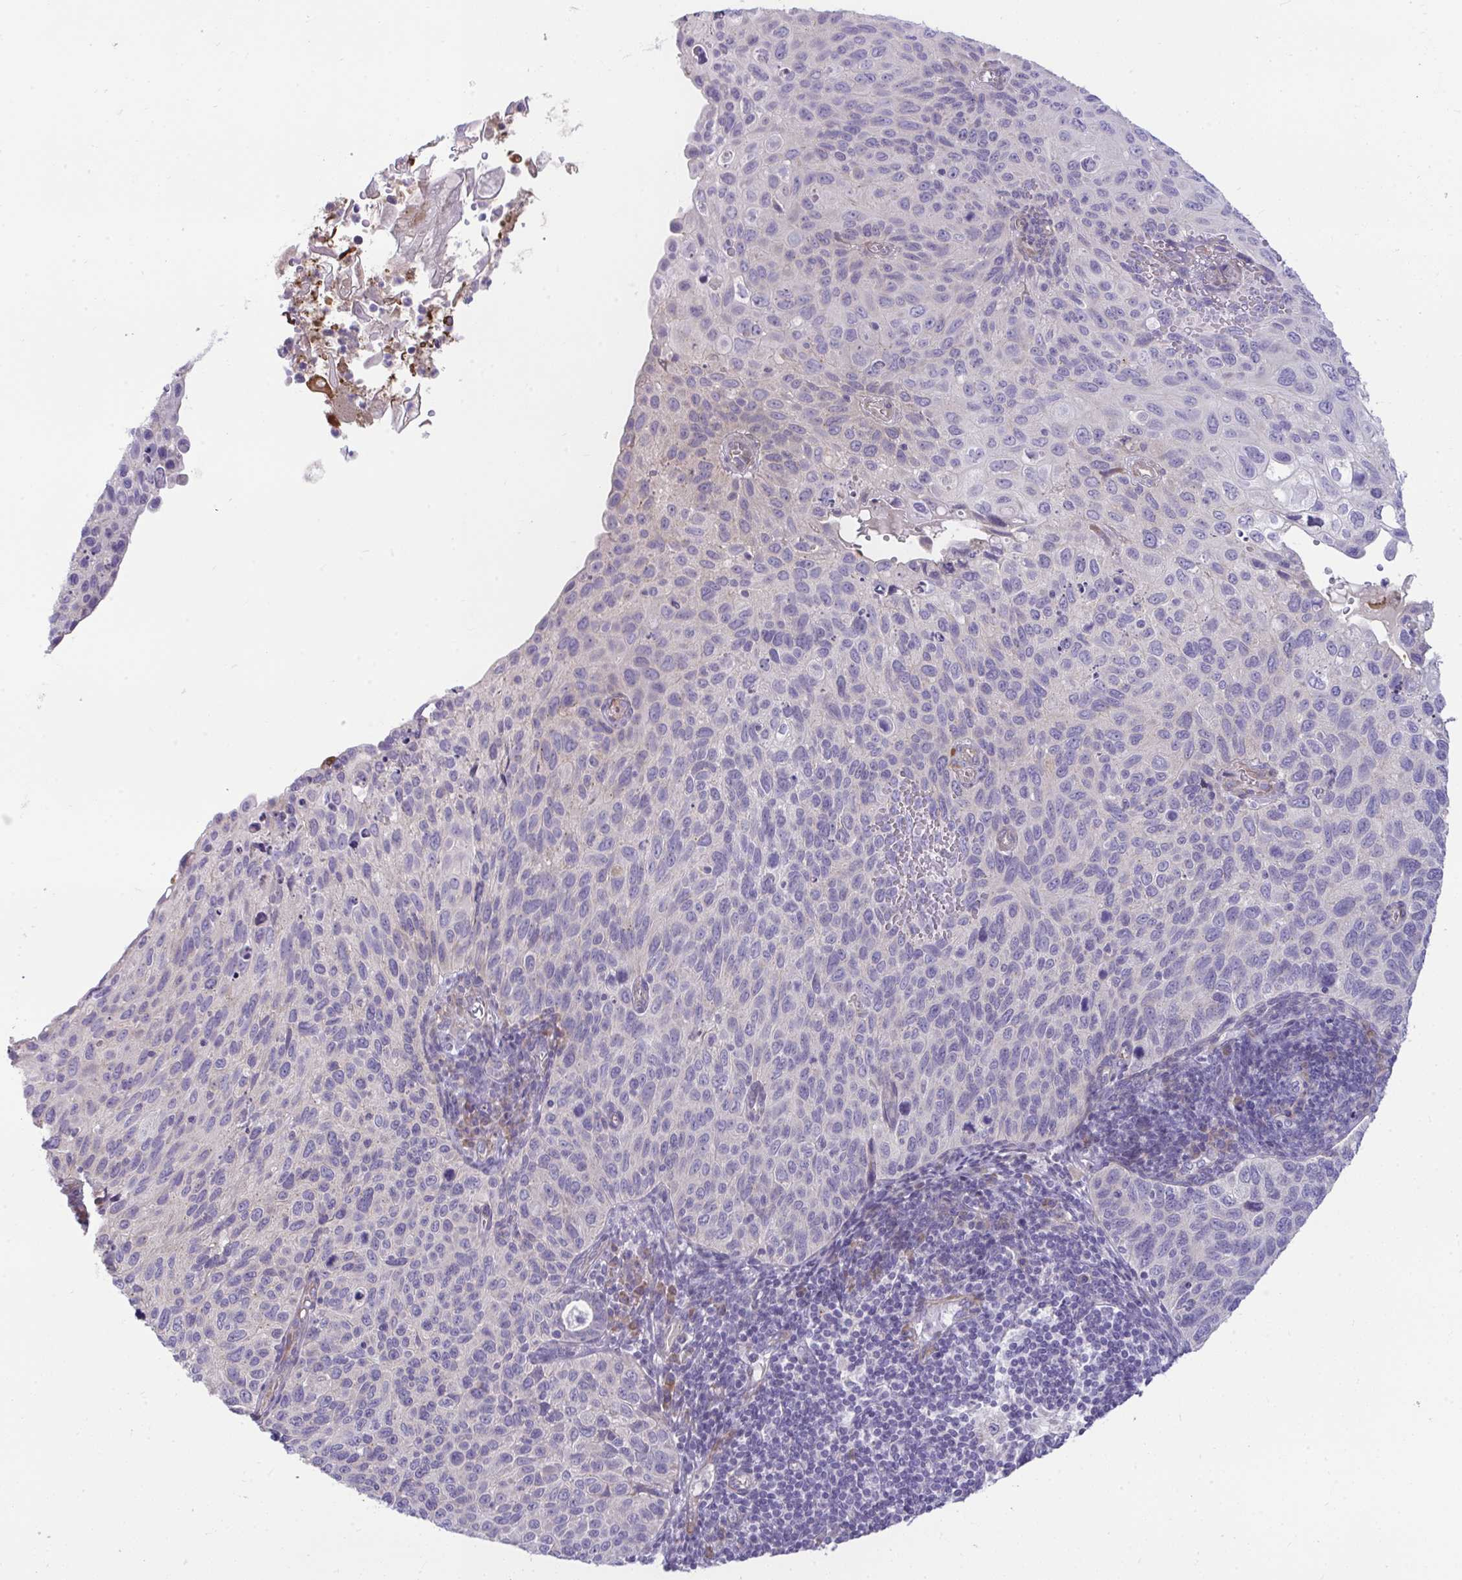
{"staining": {"intensity": "negative", "quantity": "none", "location": "none"}, "tissue": "cervical cancer", "cell_type": "Tumor cells", "image_type": "cancer", "snomed": [{"axis": "morphology", "description": "Squamous cell carcinoma, NOS"}, {"axis": "topography", "description": "Cervix"}], "caption": "A high-resolution image shows immunohistochemistry staining of squamous cell carcinoma (cervical), which exhibits no significant positivity in tumor cells.", "gene": "PIGZ", "patient": {"sex": "female", "age": 70}}